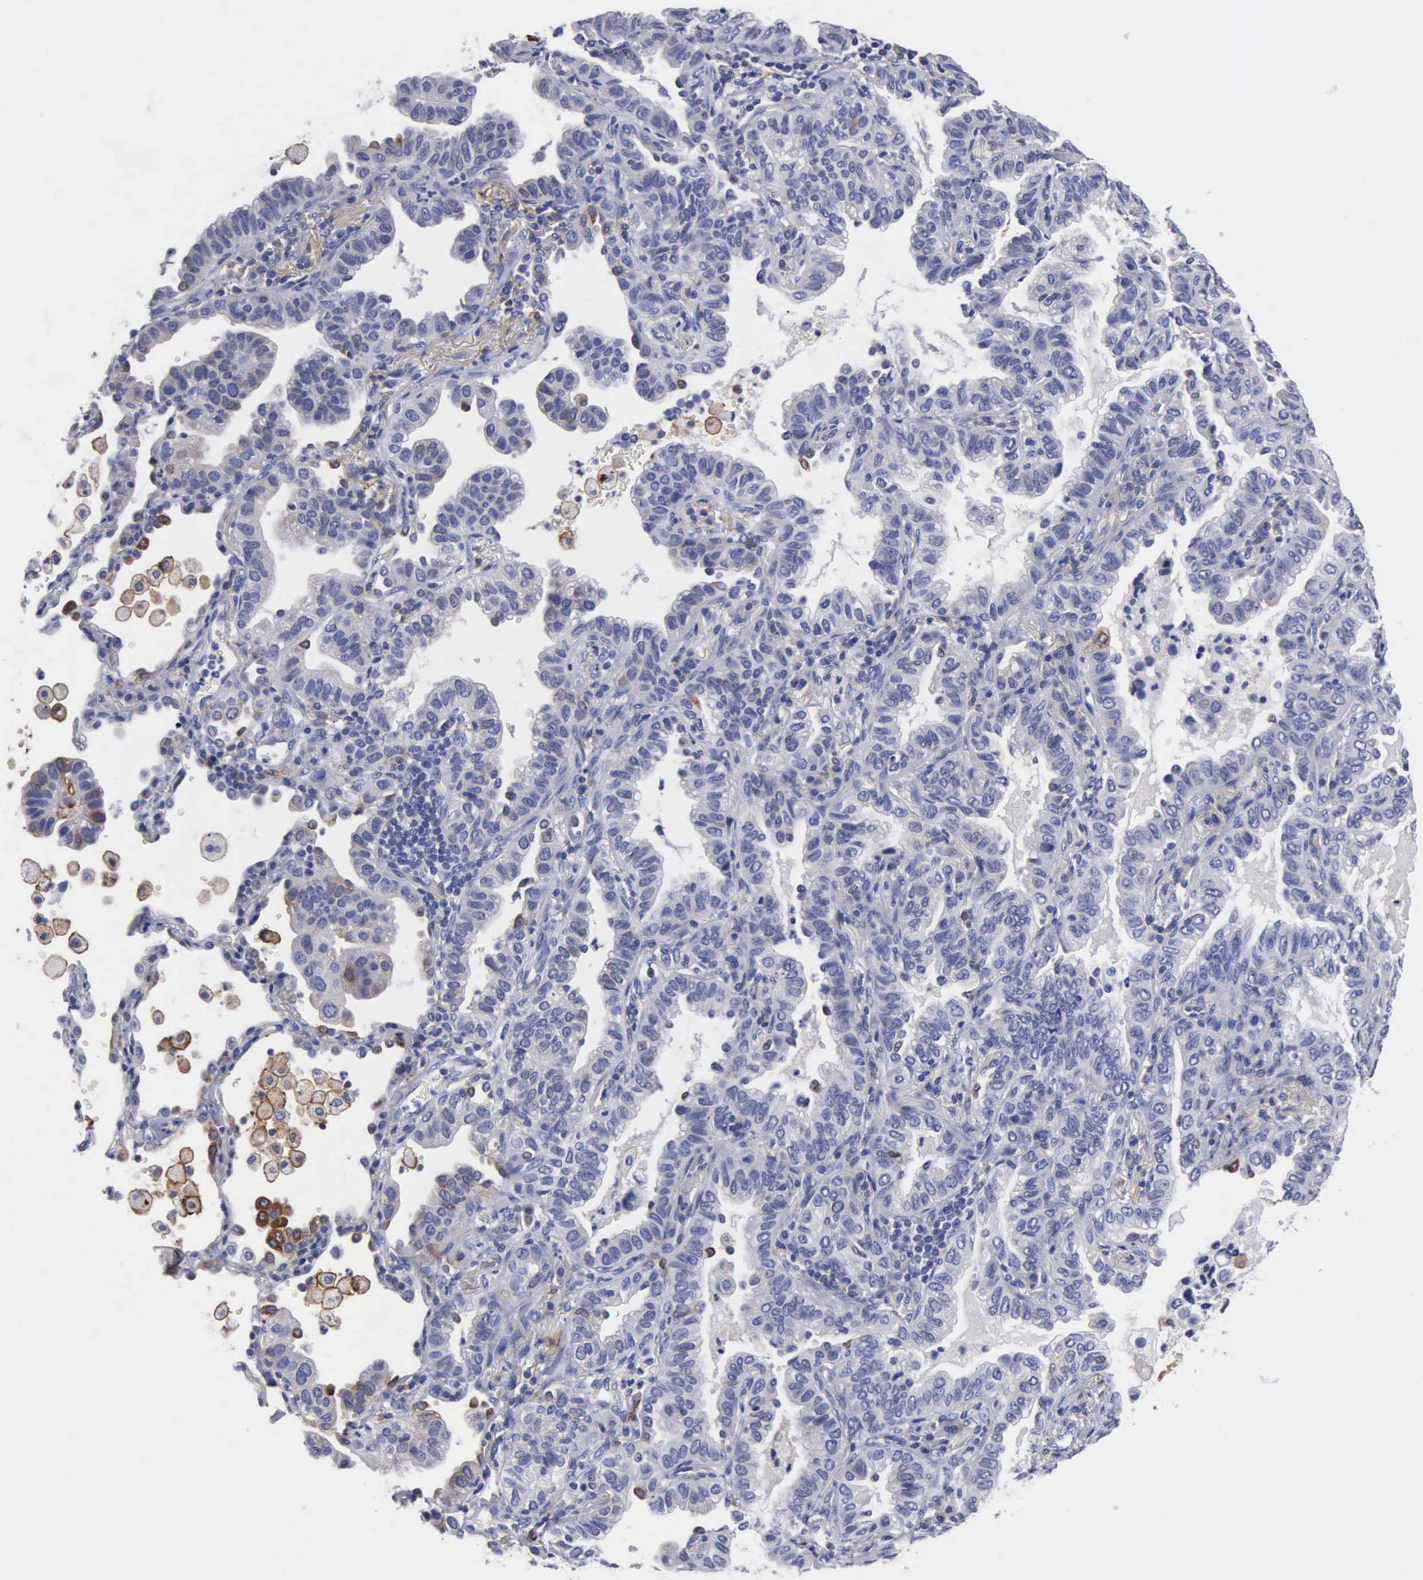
{"staining": {"intensity": "negative", "quantity": "none", "location": "none"}, "tissue": "lung cancer", "cell_type": "Tumor cells", "image_type": "cancer", "snomed": [{"axis": "morphology", "description": "Adenocarcinoma, NOS"}, {"axis": "topography", "description": "Lung"}], "caption": "DAB (3,3'-diaminobenzidine) immunohistochemical staining of human adenocarcinoma (lung) exhibits no significant staining in tumor cells. (Immunohistochemistry (ihc), brightfield microscopy, high magnification).", "gene": "PTGS2", "patient": {"sex": "female", "age": 50}}